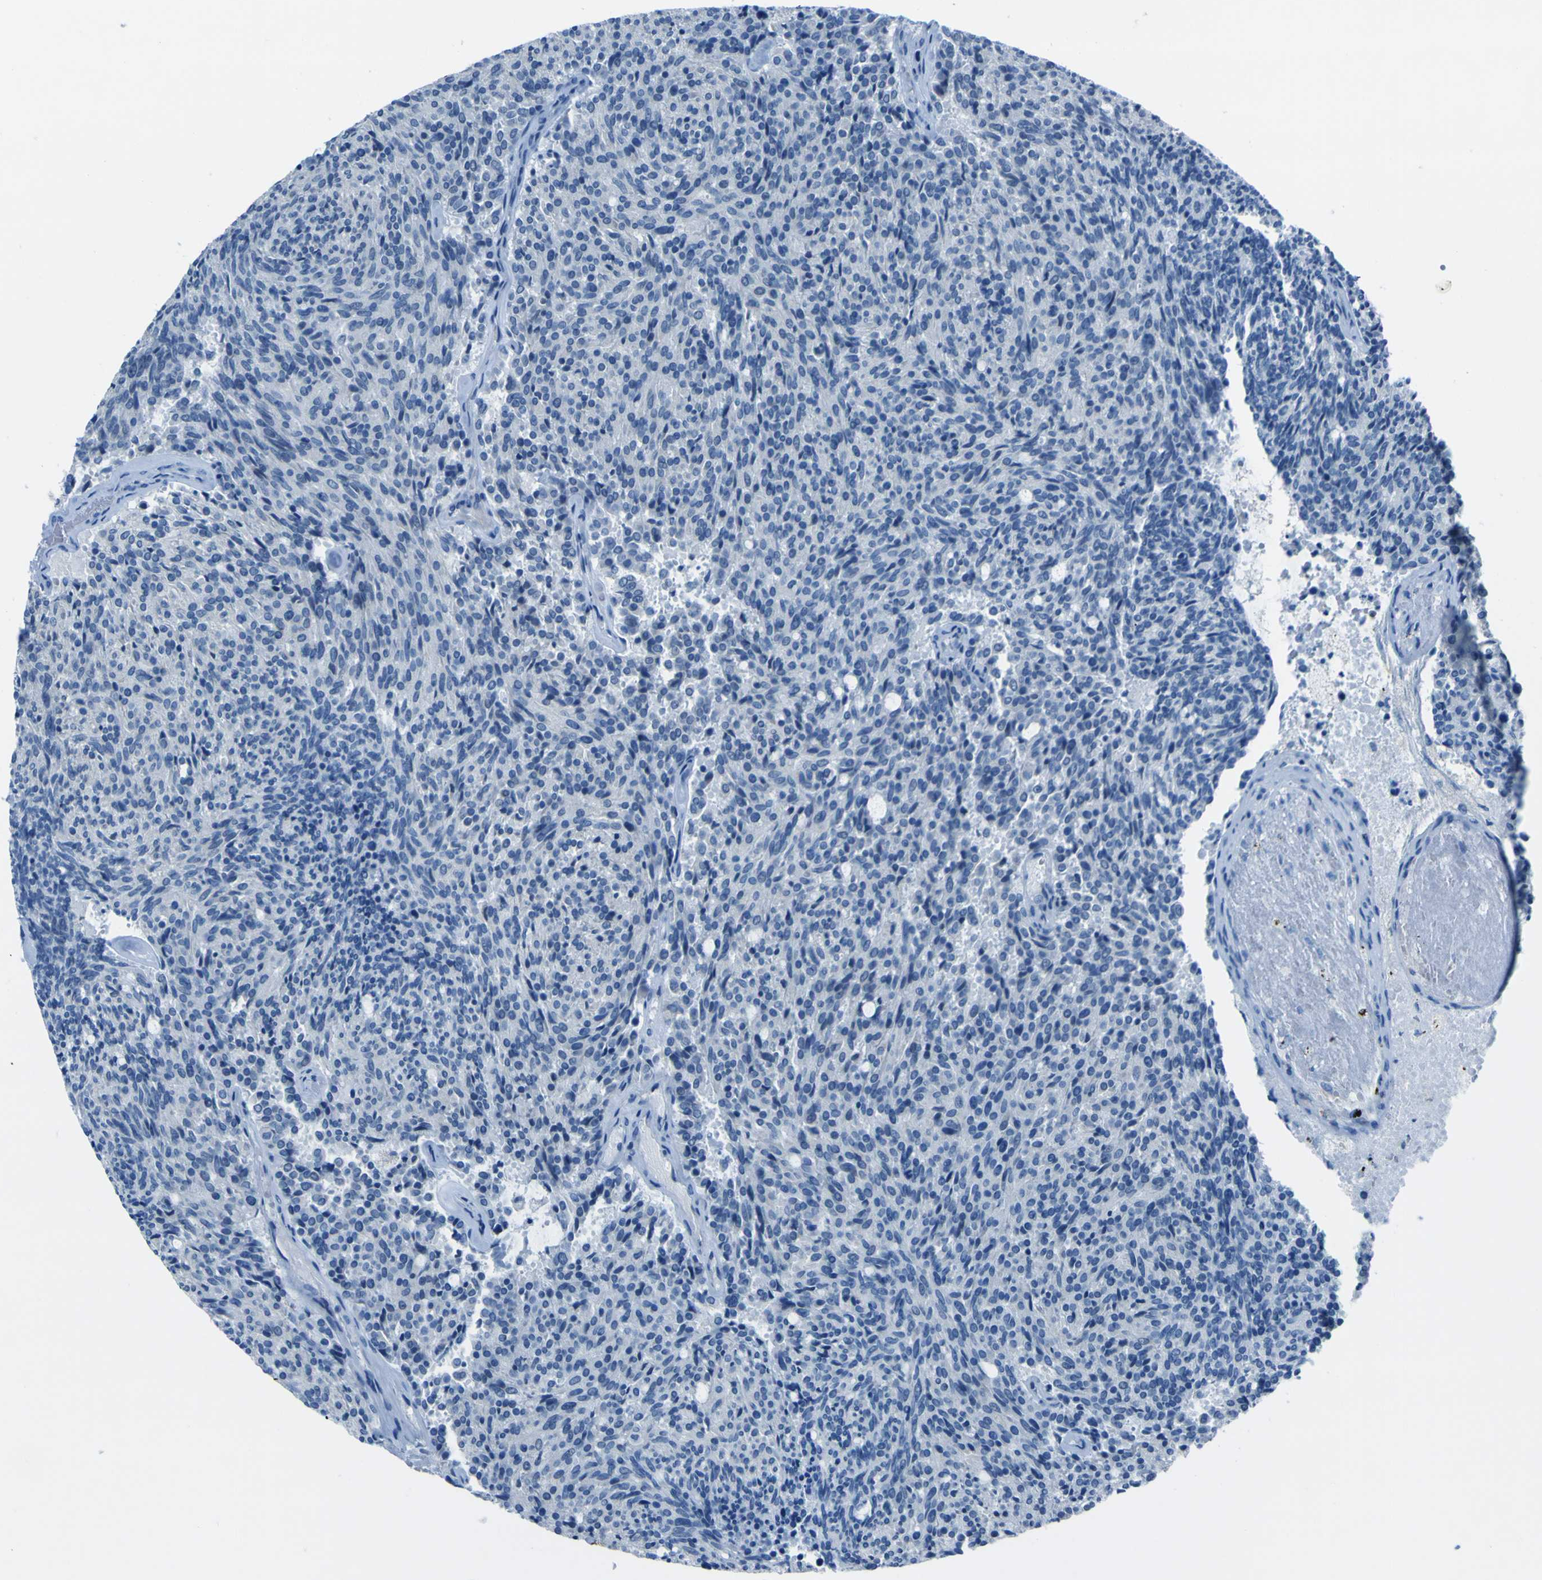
{"staining": {"intensity": "negative", "quantity": "none", "location": "none"}, "tissue": "carcinoid", "cell_type": "Tumor cells", "image_type": "cancer", "snomed": [{"axis": "morphology", "description": "Carcinoid, malignant, NOS"}, {"axis": "topography", "description": "Pancreas"}], "caption": "This is an immunohistochemistry histopathology image of carcinoid. There is no positivity in tumor cells.", "gene": "PHKG1", "patient": {"sex": "female", "age": 54}}